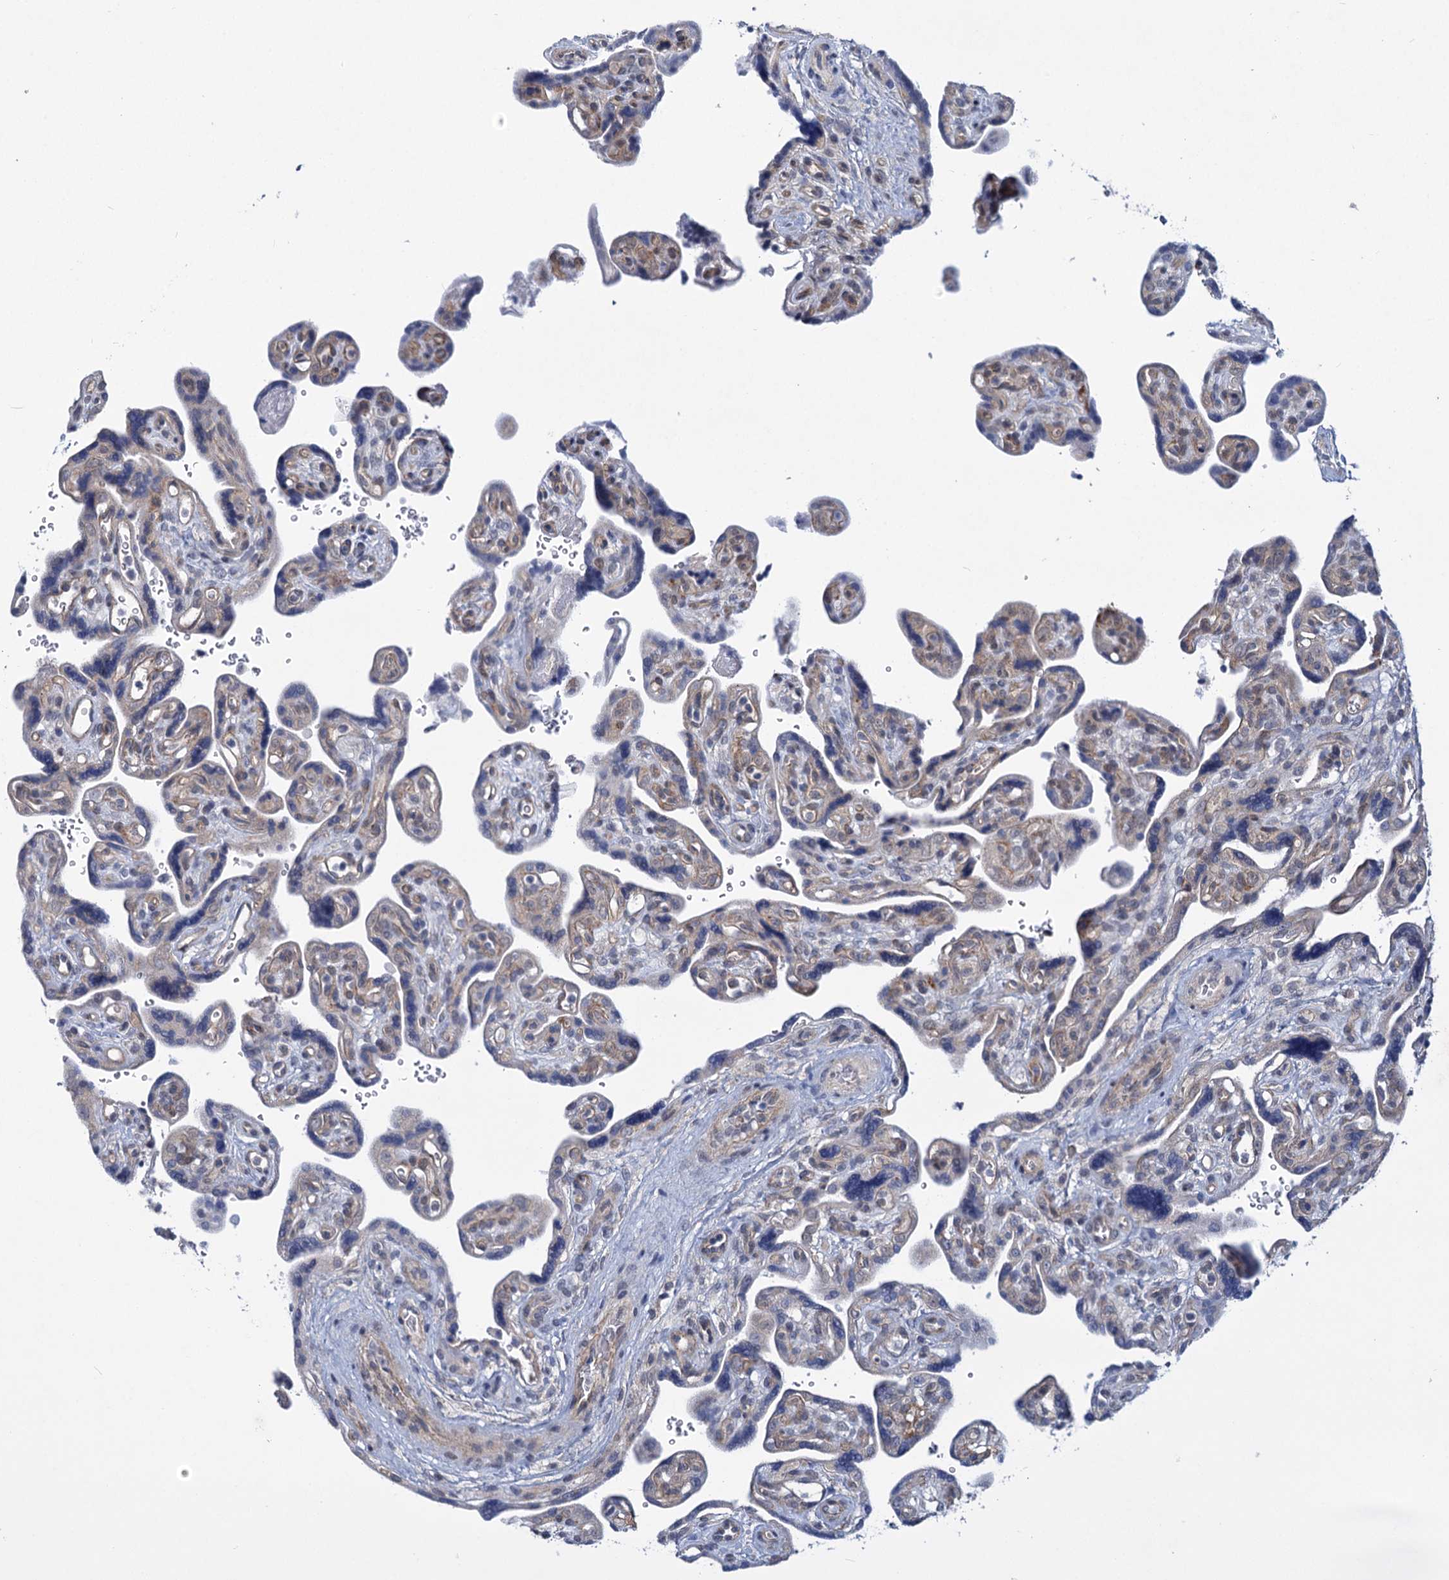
{"staining": {"intensity": "weak", "quantity": "<25%", "location": "cytoplasmic/membranous,nuclear"}, "tissue": "placenta", "cell_type": "Trophoblastic cells", "image_type": "normal", "snomed": [{"axis": "morphology", "description": "Normal tissue, NOS"}, {"axis": "topography", "description": "Placenta"}], "caption": "Trophoblastic cells show no significant expression in unremarkable placenta. Nuclei are stained in blue.", "gene": "MBLAC2", "patient": {"sex": "female", "age": 39}}